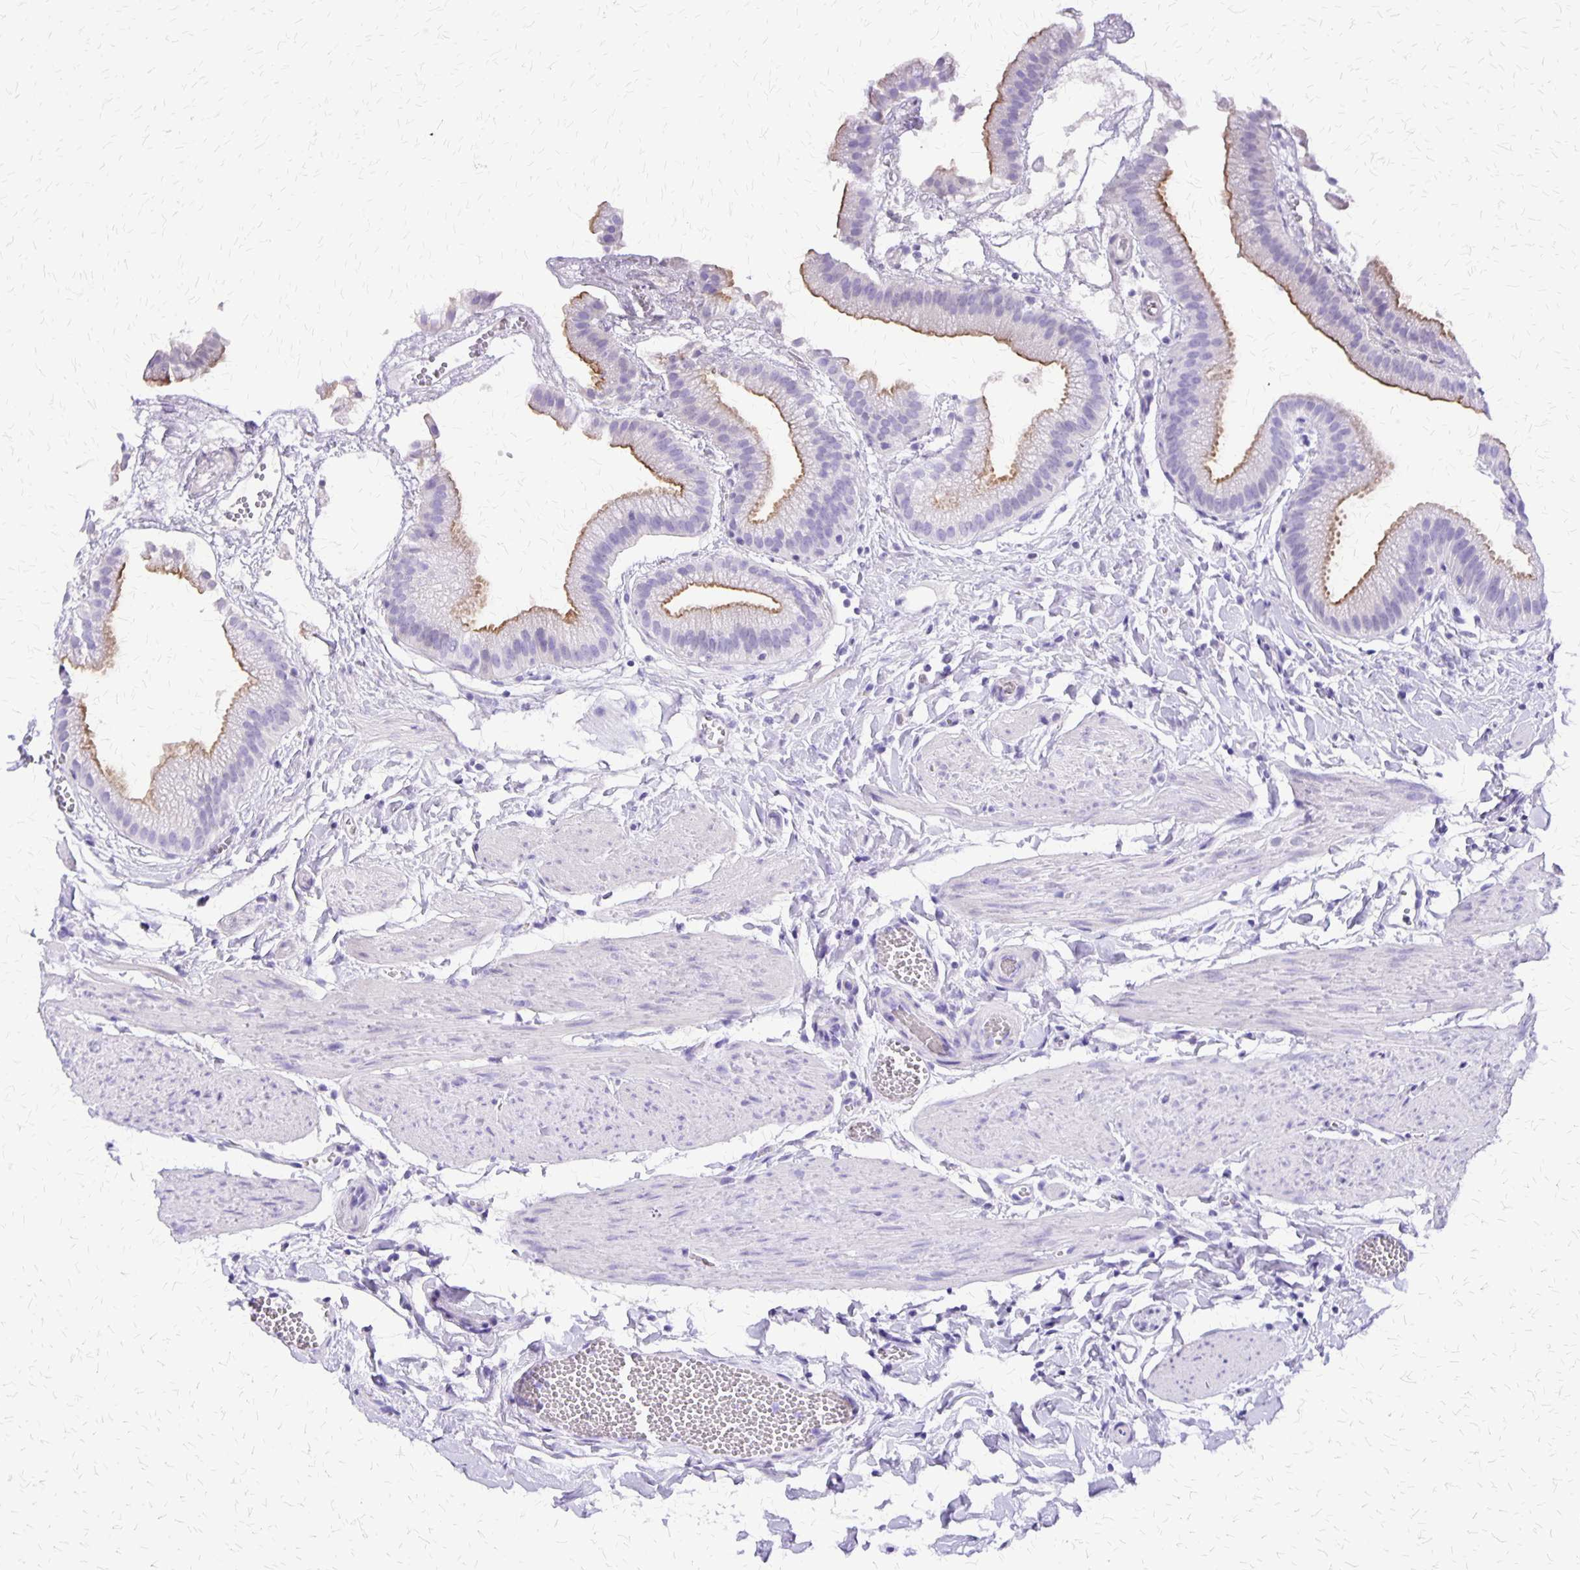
{"staining": {"intensity": "moderate", "quantity": "25%-75%", "location": "cytoplasmic/membranous"}, "tissue": "gallbladder", "cell_type": "Glandular cells", "image_type": "normal", "snomed": [{"axis": "morphology", "description": "Normal tissue, NOS"}, {"axis": "topography", "description": "Gallbladder"}], "caption": "Glandular cells demonstrate medium levels of moderate cytoplasmic/membranous expression in about 25%-75% of cells in normal human gallbladder.", "gene": "SLC13A2", "patient": {"sex": "female", "age": 63}}